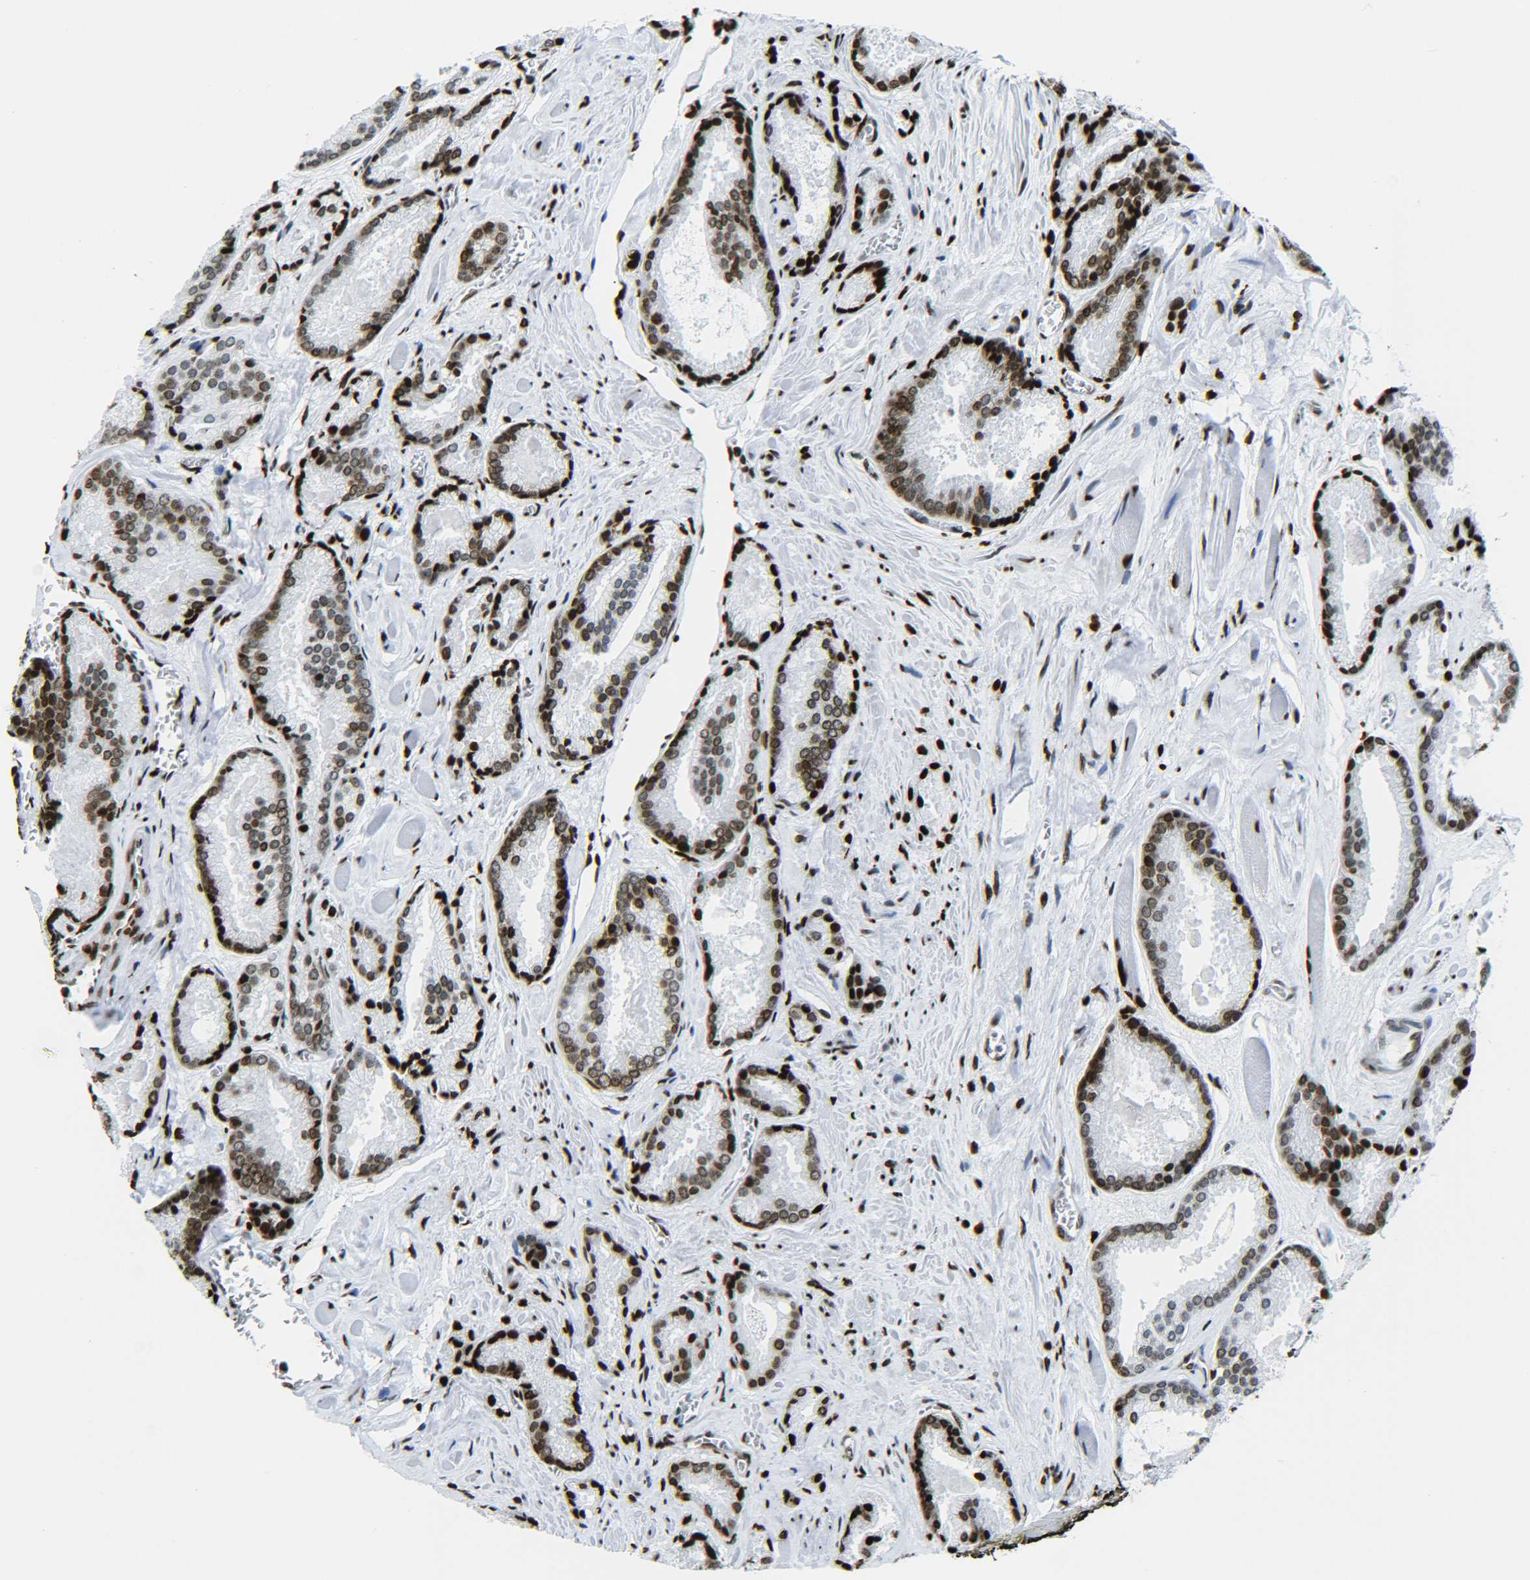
{"staining": {"intensity": "strong", "quantity": ">75%", "location": "nuclear"}, "tissue": "prostate cancer", "cell_type": "Tumor cells", "image_type": "cancer", "snomed": [{"axis": "morphology", "description": "Adenocarcinoma, Low grade"}, {"axis": "topography", "description": "Prostate"}], "caption": "Immunohistochemical staining of human prostate low-grade adenocarcinoma shows strong nuclear protein expression in about >75% of tumor cells. (DAB (3,3'-diaminobenzidine) = brown stain, brightfield microscopy at high magnification).", "gene": "H2AX", "patient": {"sex": "male", "age": 64}}